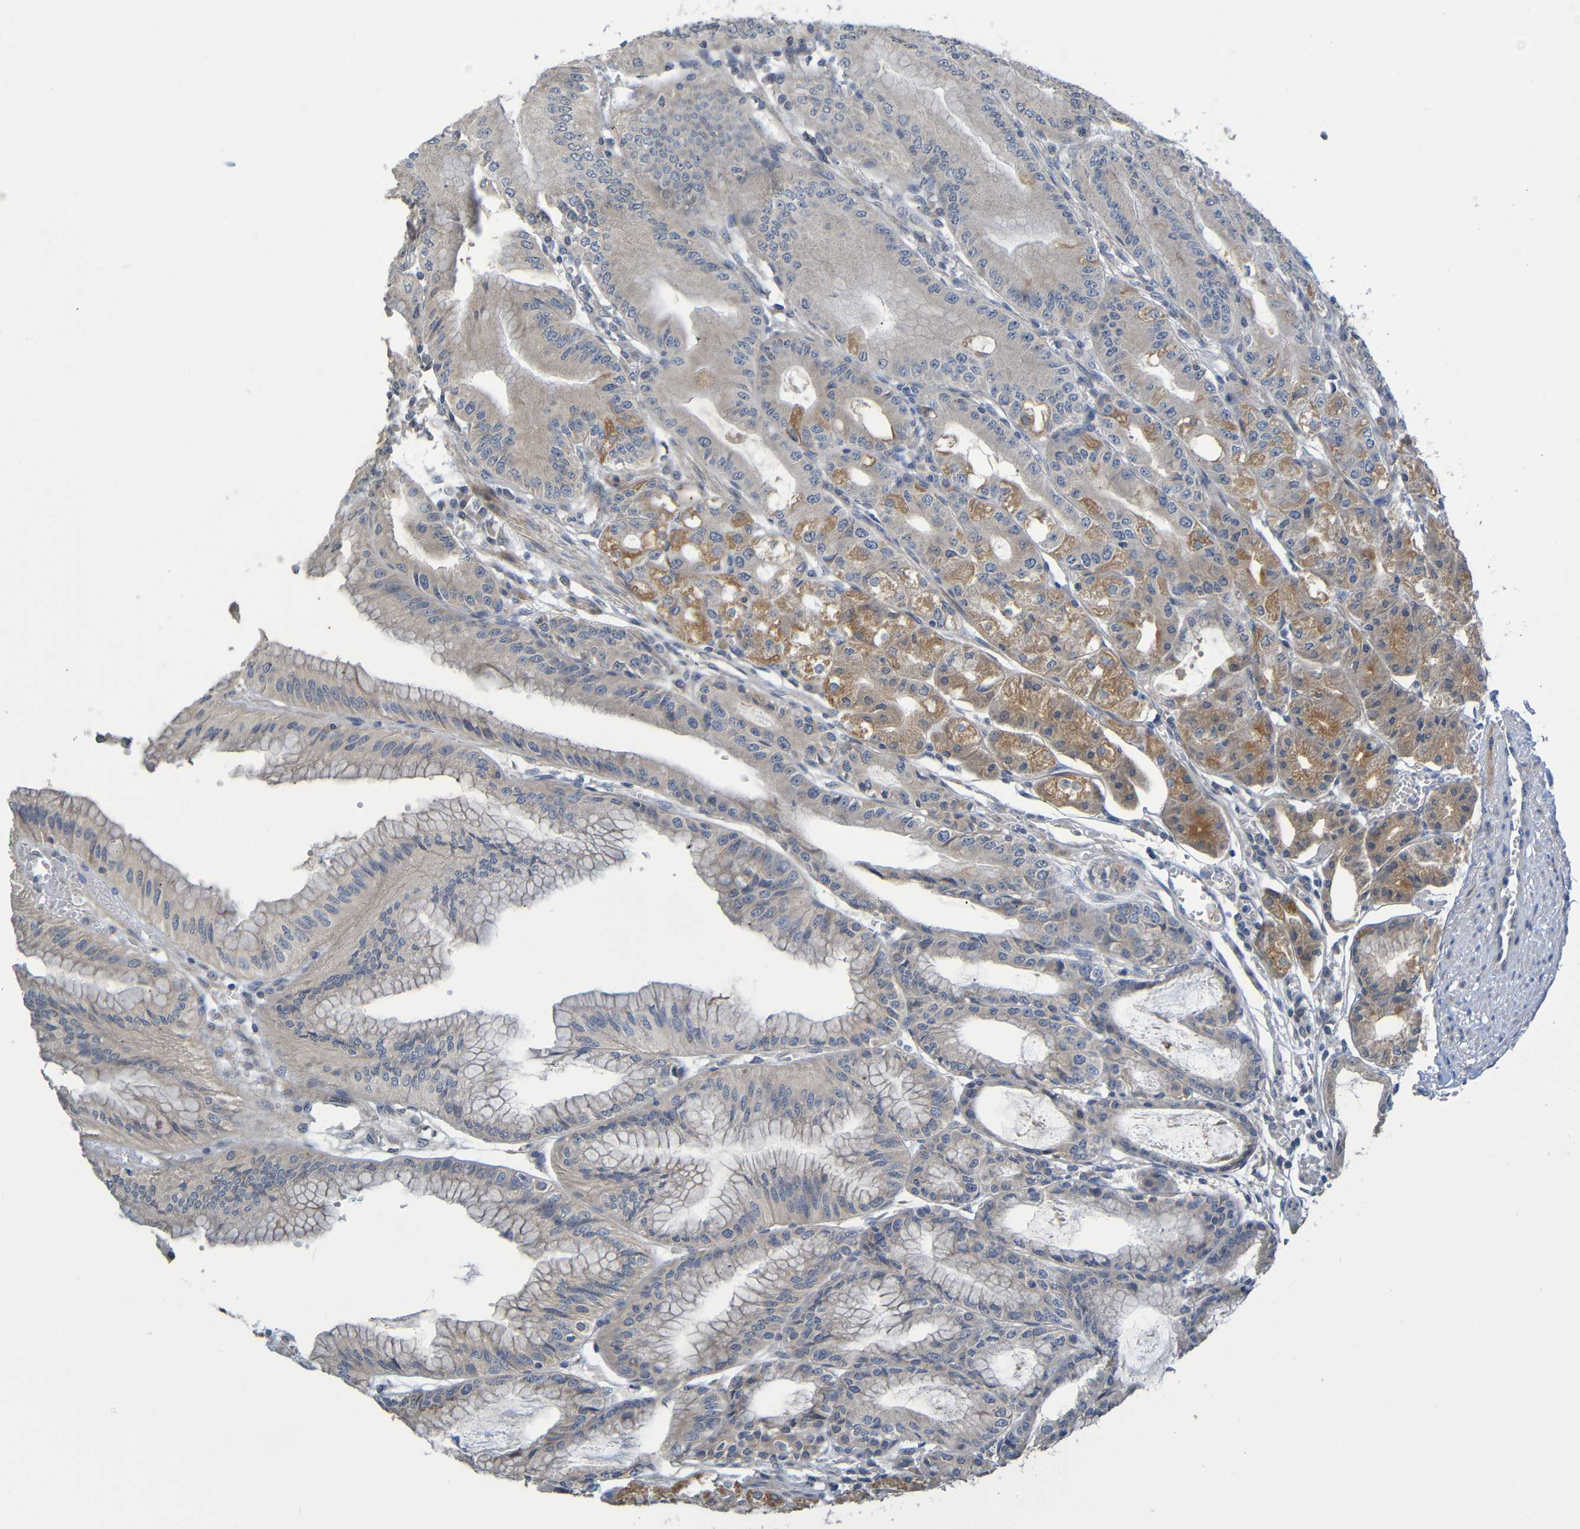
{"staining": {"intensity": "moderate", "quantity": ">75%", "location": "cytoplasmic/membranous"}, "tissue": "stomach", "cell_type": "Glandular cells", "image_type": "normal", "snomed": [{"axis": "morphology", "description": "Normal tissue, NOS"}, {"axis": "topography", "description": "Stomach, lower"}], "caption": "Glandular cells demonstrate medium levels of moderate cytoplasmic/membranous positivity in approximately >75% of cells in normal stomach.", "gene": "CYP4F2", "patient": {"sex": "male", "age": 71}}